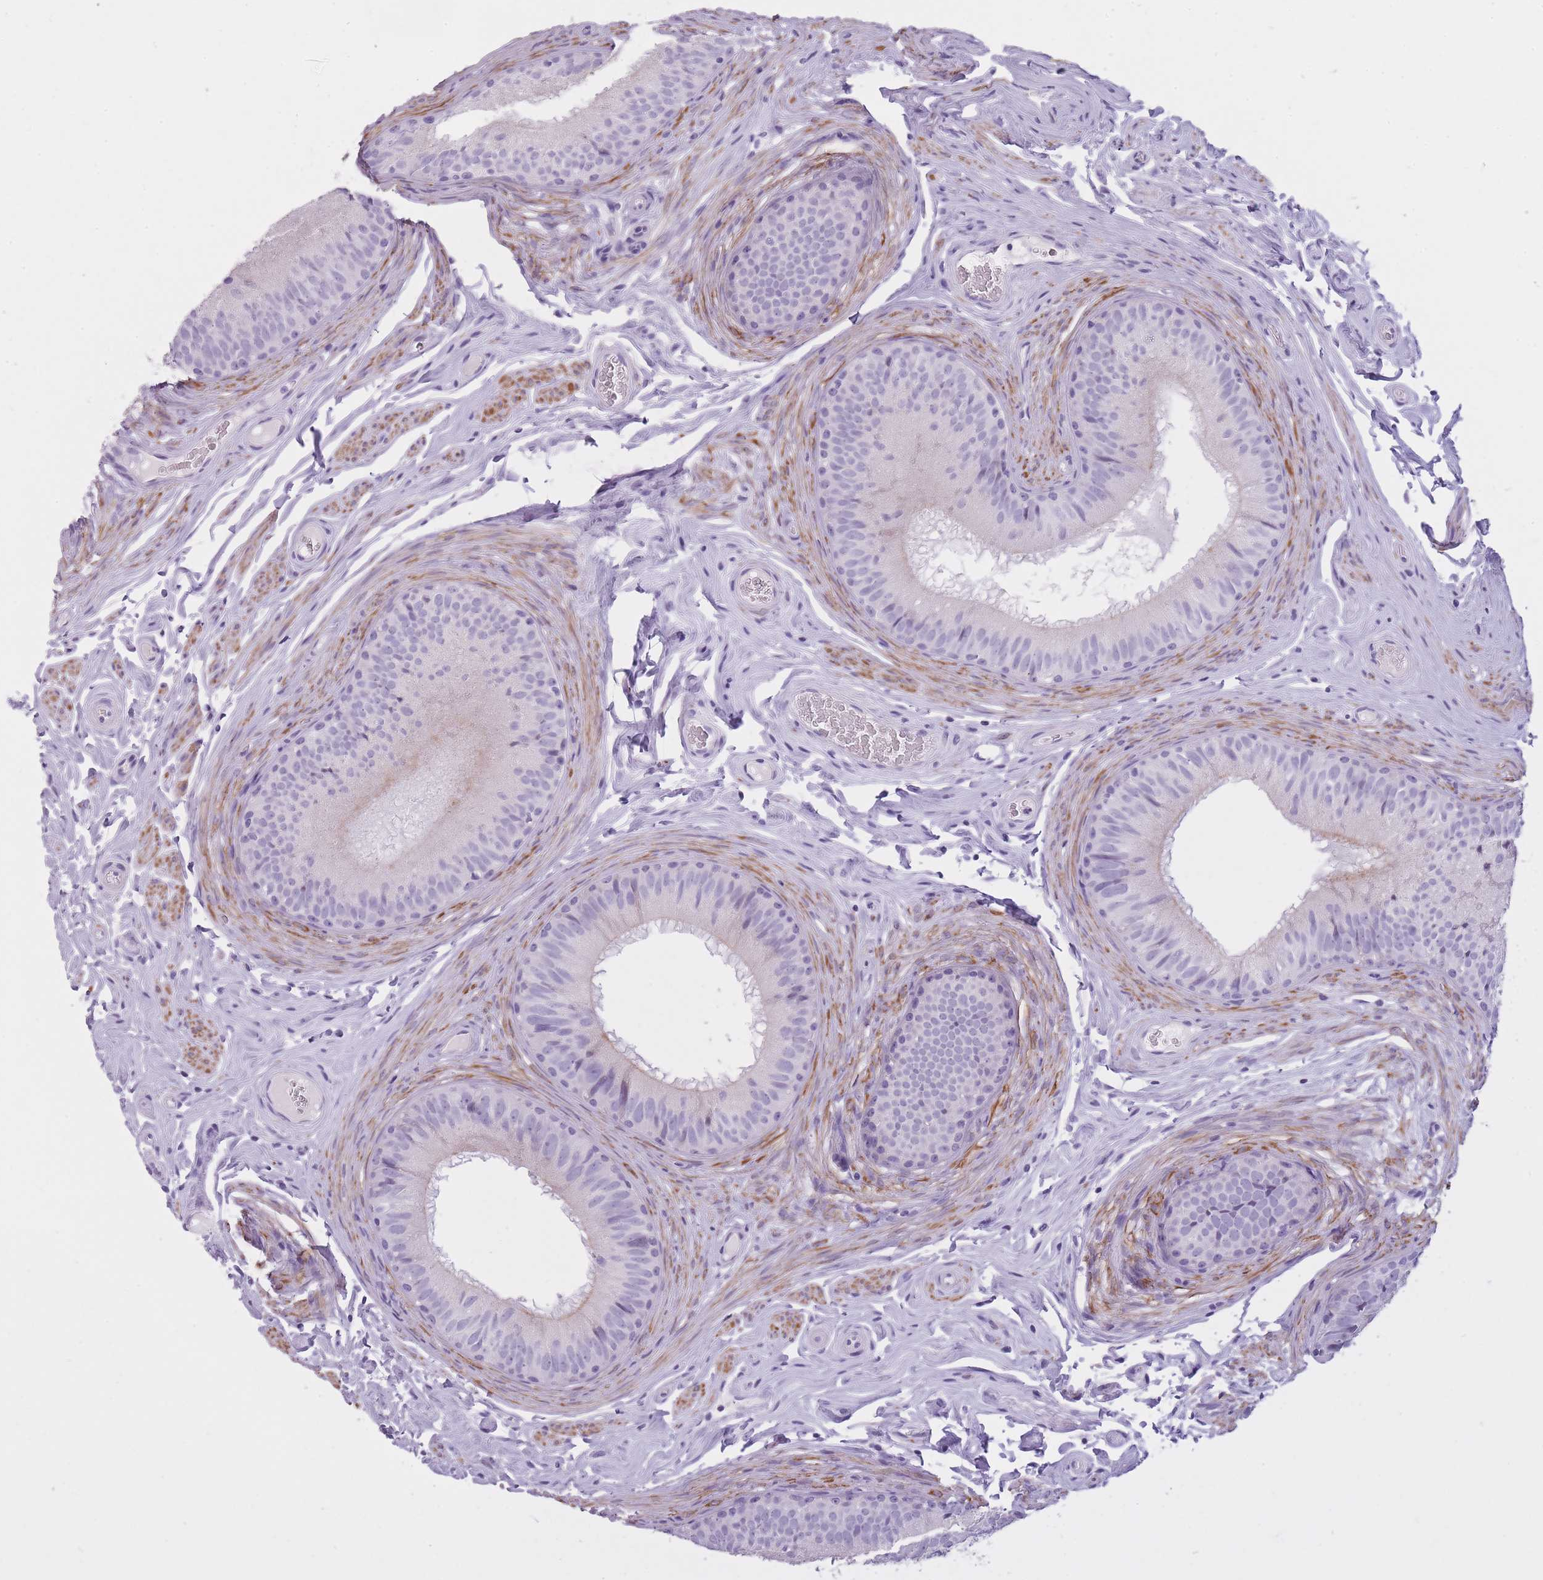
{"staining": {"intensity": "moderate", "quantity": "<25%", "location": "cytoplasmic/membranous"}, "tissue": "epididymis", "cell_type": "Glandular cells", "image_type": "normal", "snomed": [{"axis": "morphology", "description": "Normal tissue, NOS"}, {"axis": "topography", "description": "Epididymis, spermatic cord, NOS"}], "caption": "Immunohistochemistry (IHC) (DAB) staining of benign epididymis displays moderate cytoplasmic/membranous protein expression in about <25% of glandular cells. (DAB IHC with brightfield microscopy, high magnification).", "gene": "GOLGA6A", "patient": {"sex": "male", "age": 25}}